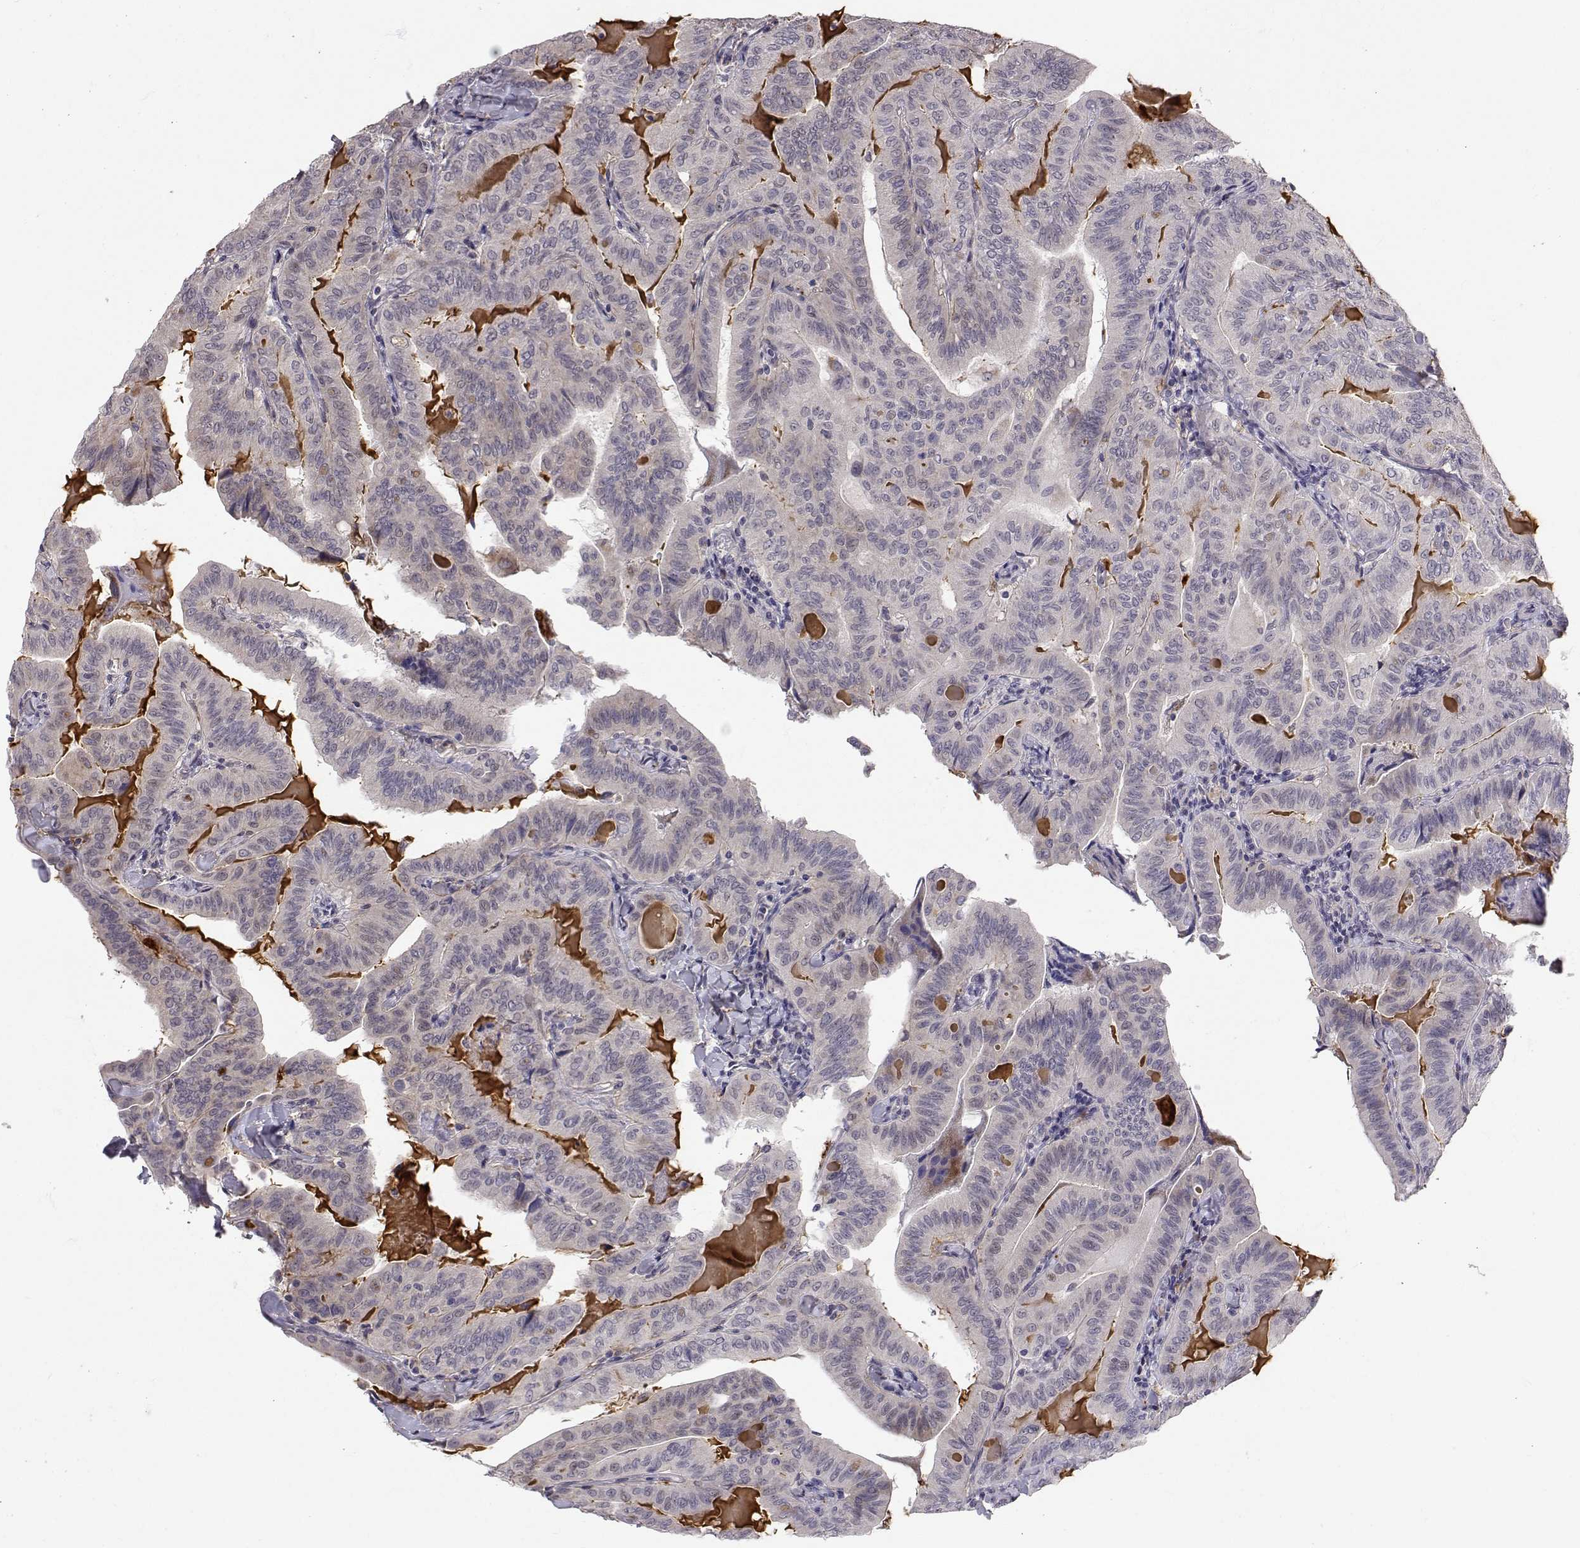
{"staining": {"intensity": "negative", "quantity": "none", "location": "none"}, "tissue": "thyroid cancer", "cell_type": "Tumor cells", "image_type": "cancer", "snomed": [{"axis": "morphology", "description": "Papillary adenocarcinoma, NOS"}, {"axis": "topography", "description": "Thyroid gland"}], "caption": "There is no significant staining in tumor cells of papillary adenocarcinoma (thyroid). (Stains: DAB immunohistochemistry with hematoxylin counter stain, Microscopy: brightfield microscopy at high magnification).", "gene": "SLC6A3", "patient": {"sex": "female", "age": 68}}